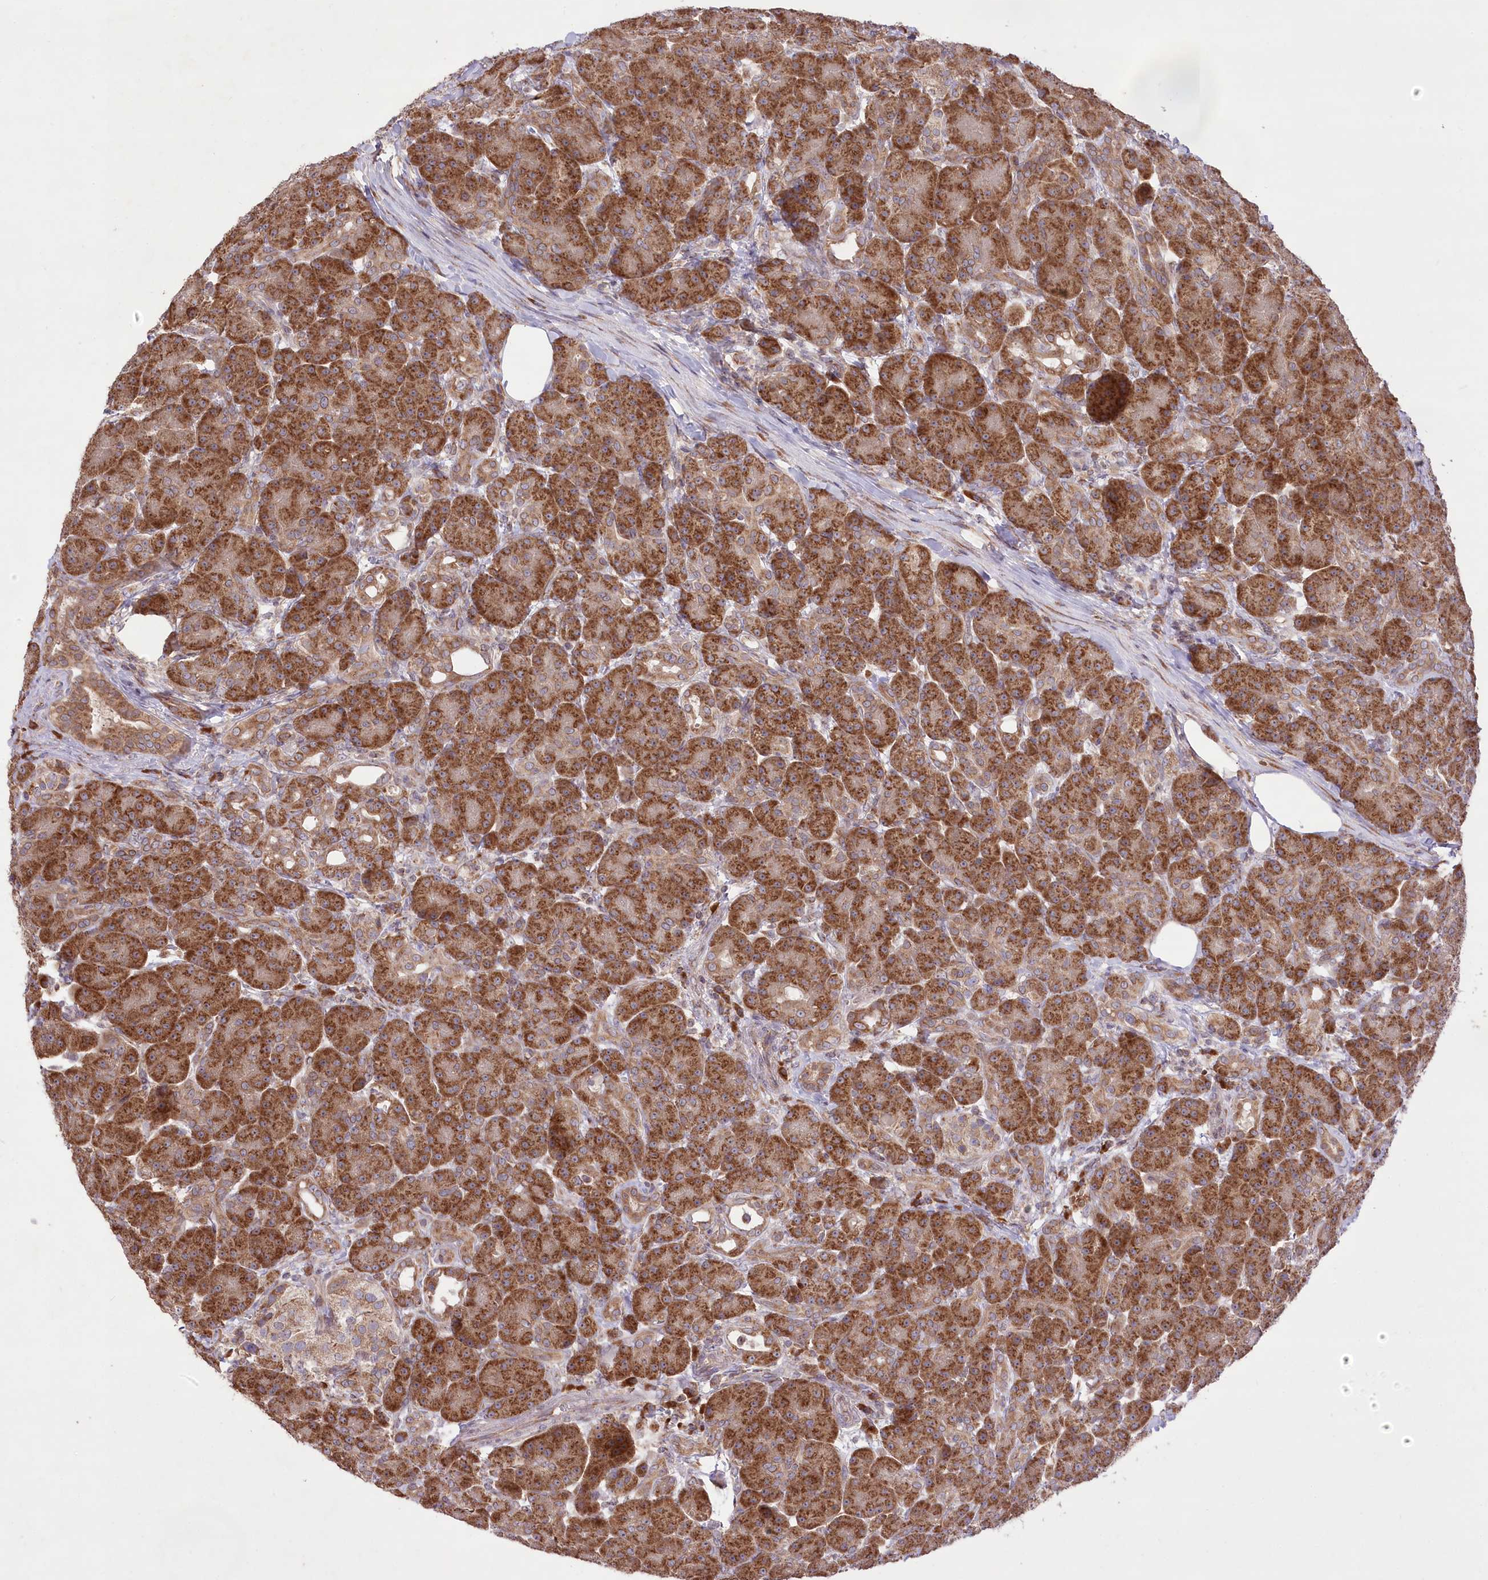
{"staining": {"intensity": "strong", "quantity": ">75%", "location": "cytoplasmic/membranous"}, "tissue": "pancreas", "cell_type": "Exocrine glandular cells", "image_type": "normal", "snomed": [{"axis": "morphology", "description": "Normal tissue, NOS"}, {"axis": "topography", "description": "Pancreas"}], "caption": "Exocrine glandular cells exhibit high levels of strong cytoplasmic/membranous positivity in about >75% of cells in unremarkable human pancreas.", "gene": "STT3B", "patient": {"sex": "male", "age": 63}}